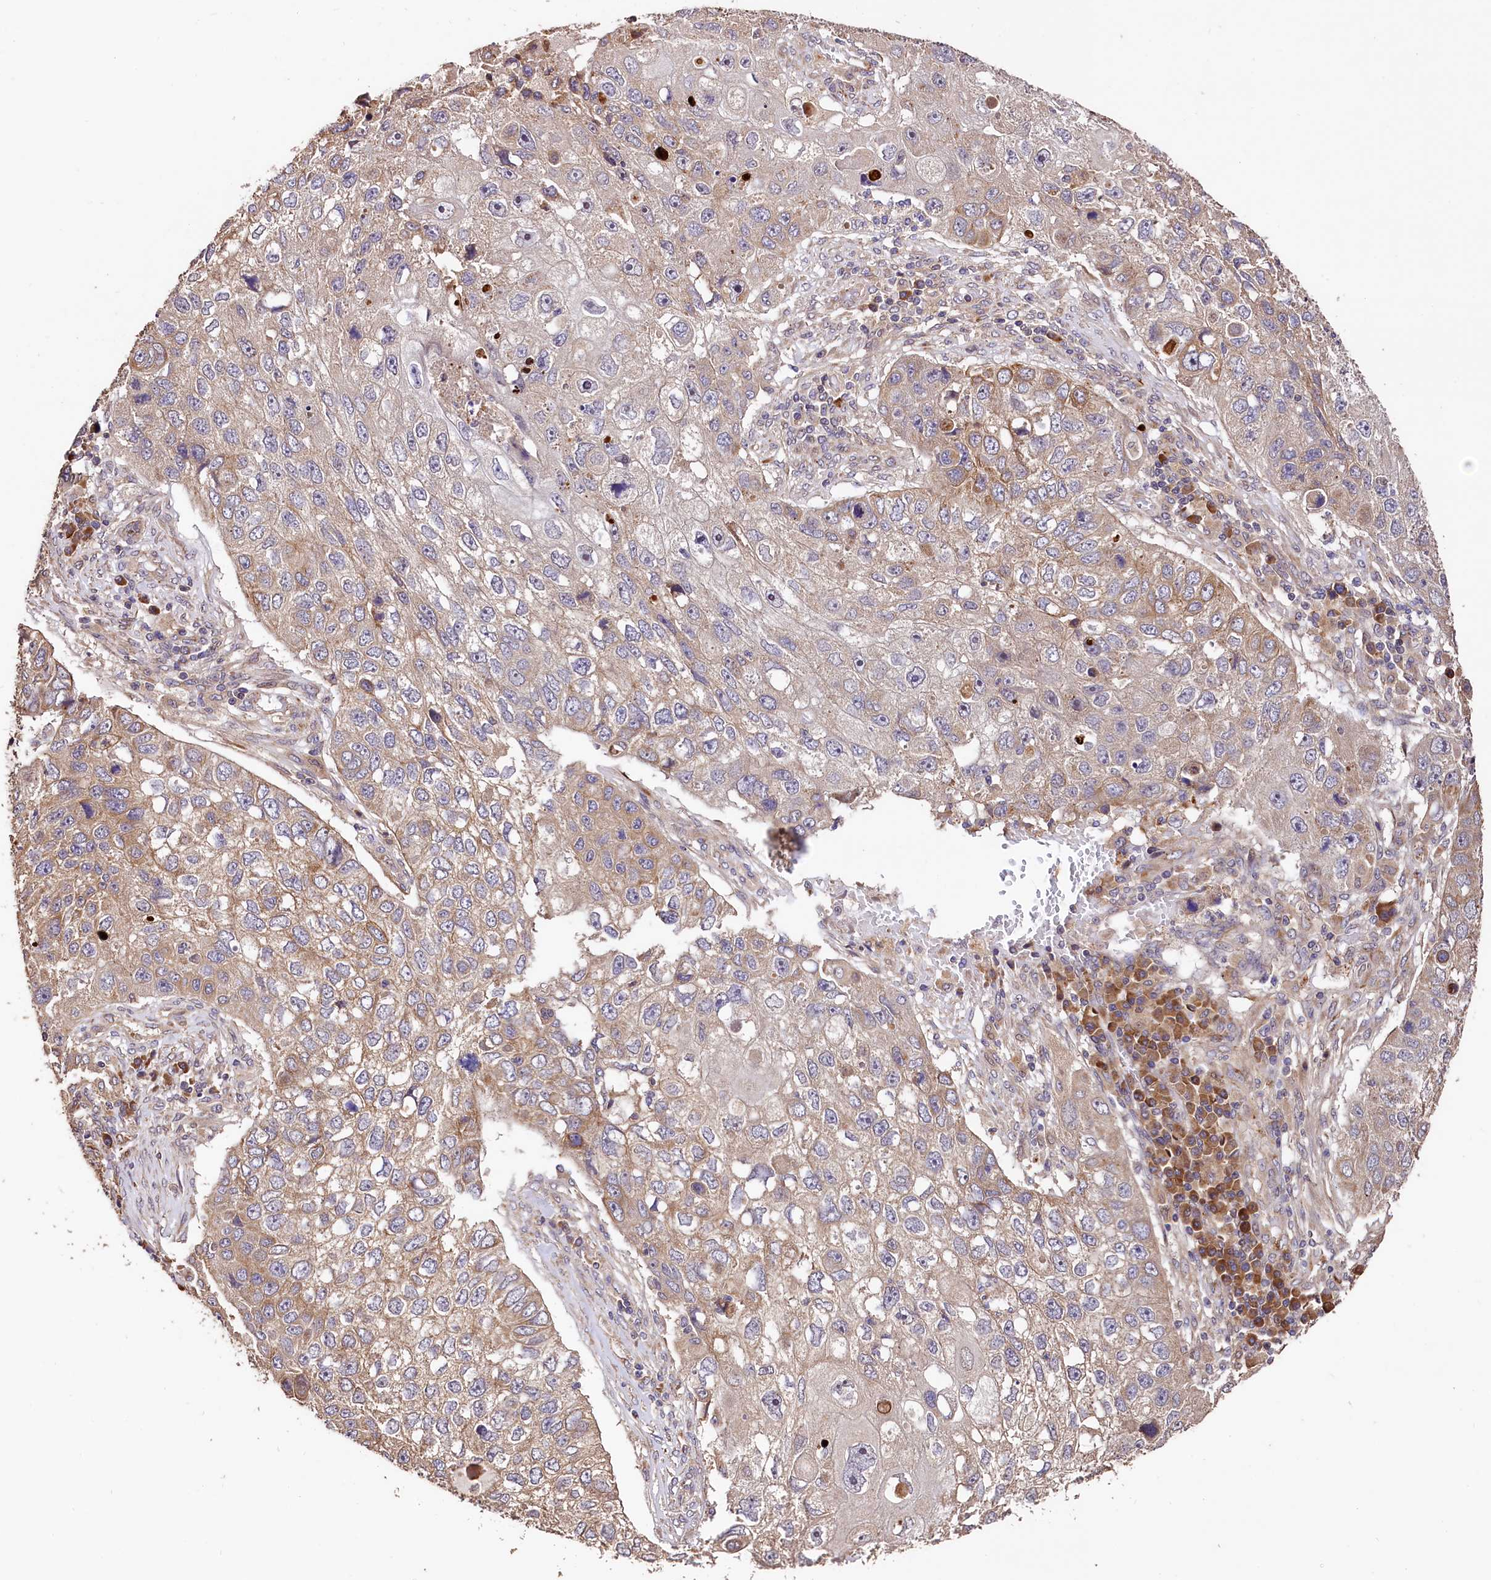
{"staining": {"intensity": "moderate", "quantity": ">75%", "location": "cytoplasmic/membranous"}, "tissue": "lung cancer", "cell_type": "Tumor cells", "image_type": "cancer", "snomed": [{"axis": "morphology", "description": "Squamous cell carcinoma, NOS"}, {"axis": "topography", "description": "Lung"}], "caption": "Immunohistochemical staining of lung cancer exhibits moderate cytoplasmic/membranous protein expression in approximately >75% of tumor cells.", "gene": "RASSF1", "patient": {"sex": "male", "age": 61}}